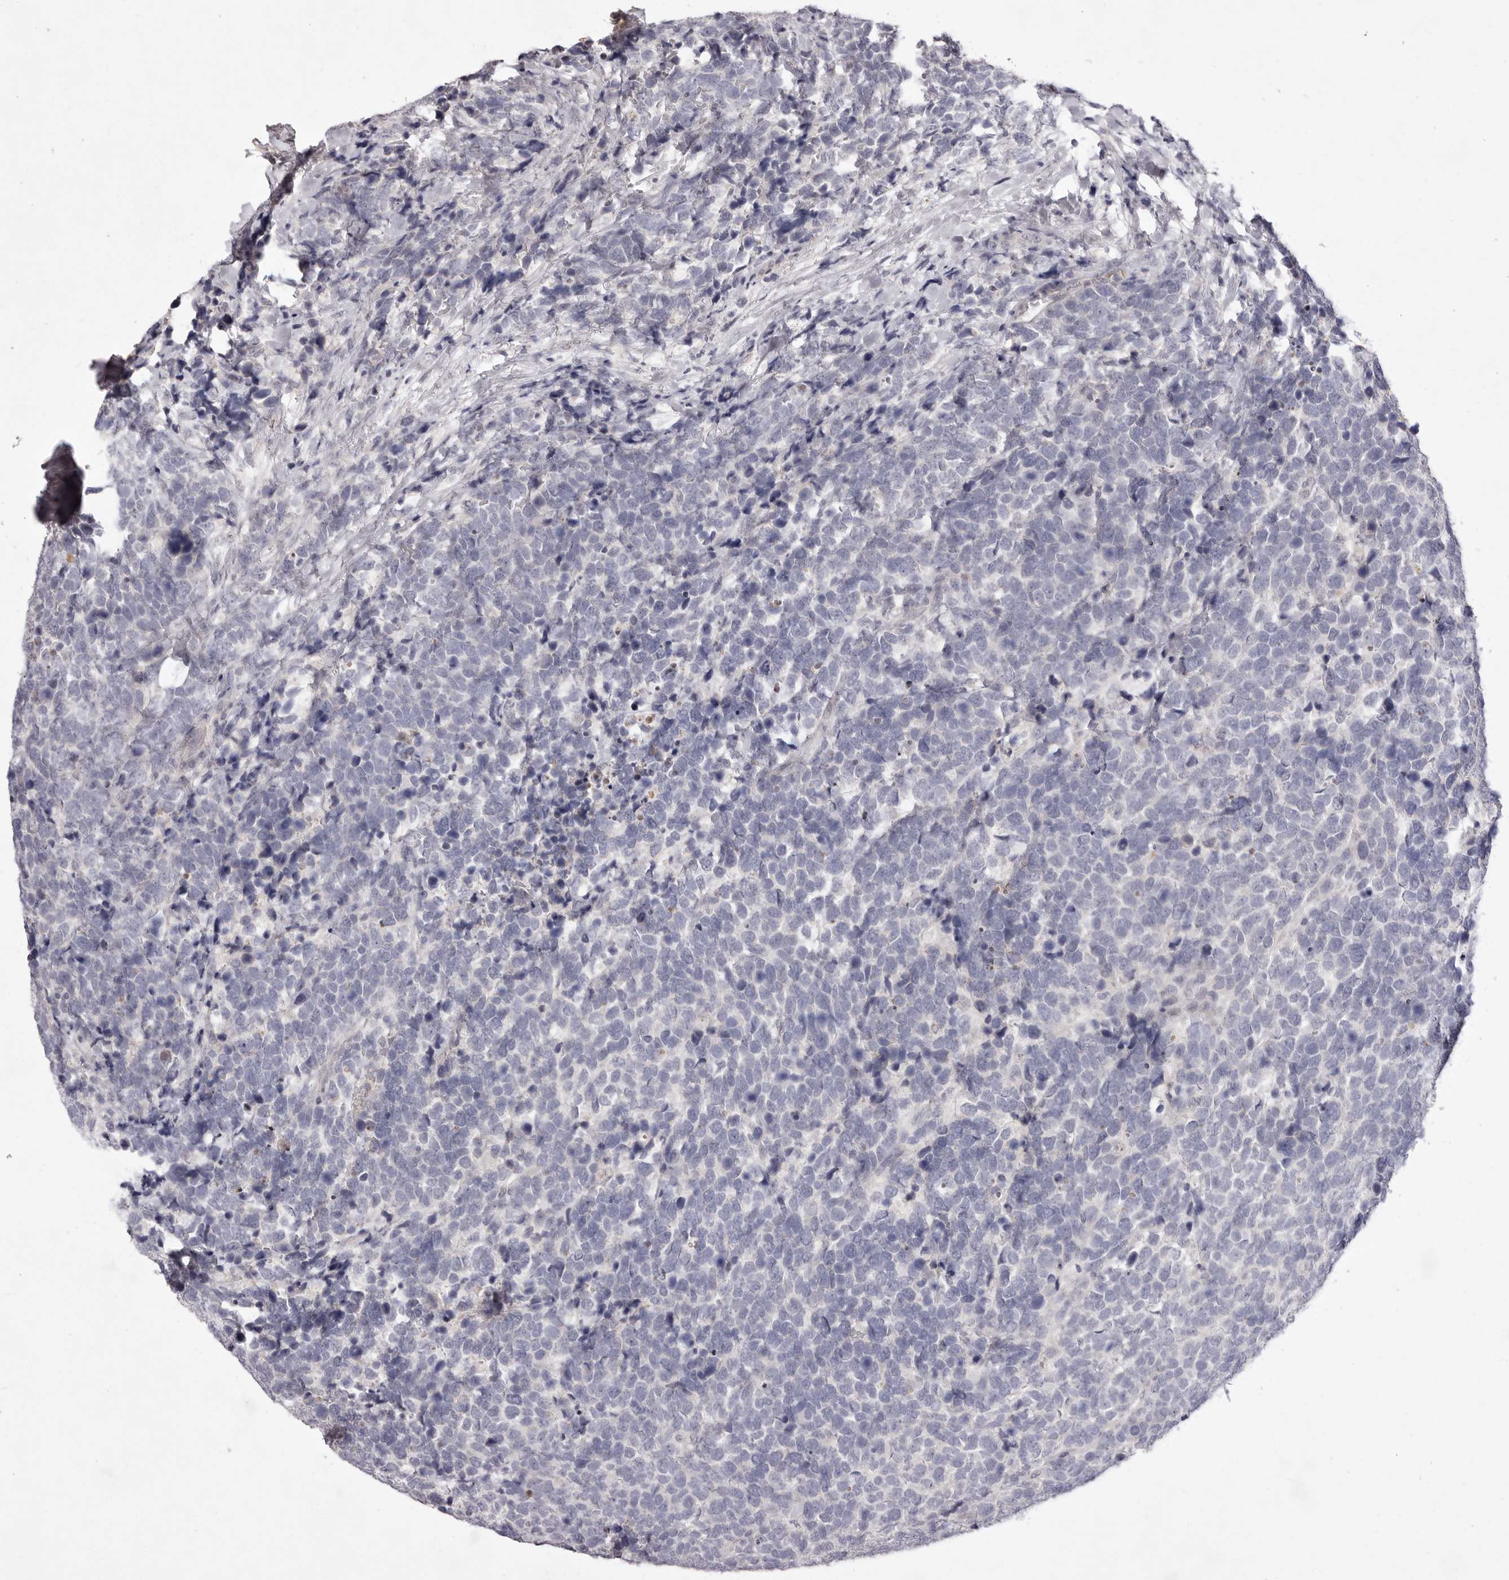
{"staining": {"intensity": "negative", "quantity": "none", "location": "none"}, "tissue": "urothelial cancer", "cell_type": "Tumor cells", "image_type": "cancer", "snomed": [{"axis": "morphology", "description": "Urothelial carcinoma, High grade"}, {"axis": "topography", "description": "Urinary bladder"}], "caption": "A high-resolution photomicrograph shows IHC staining of high-grade urothelial carcinoma, which exhibits no significant positivity in tumor cells.", "gene": "GARNL3", "patient": {"sex": "female", "age": 82}}